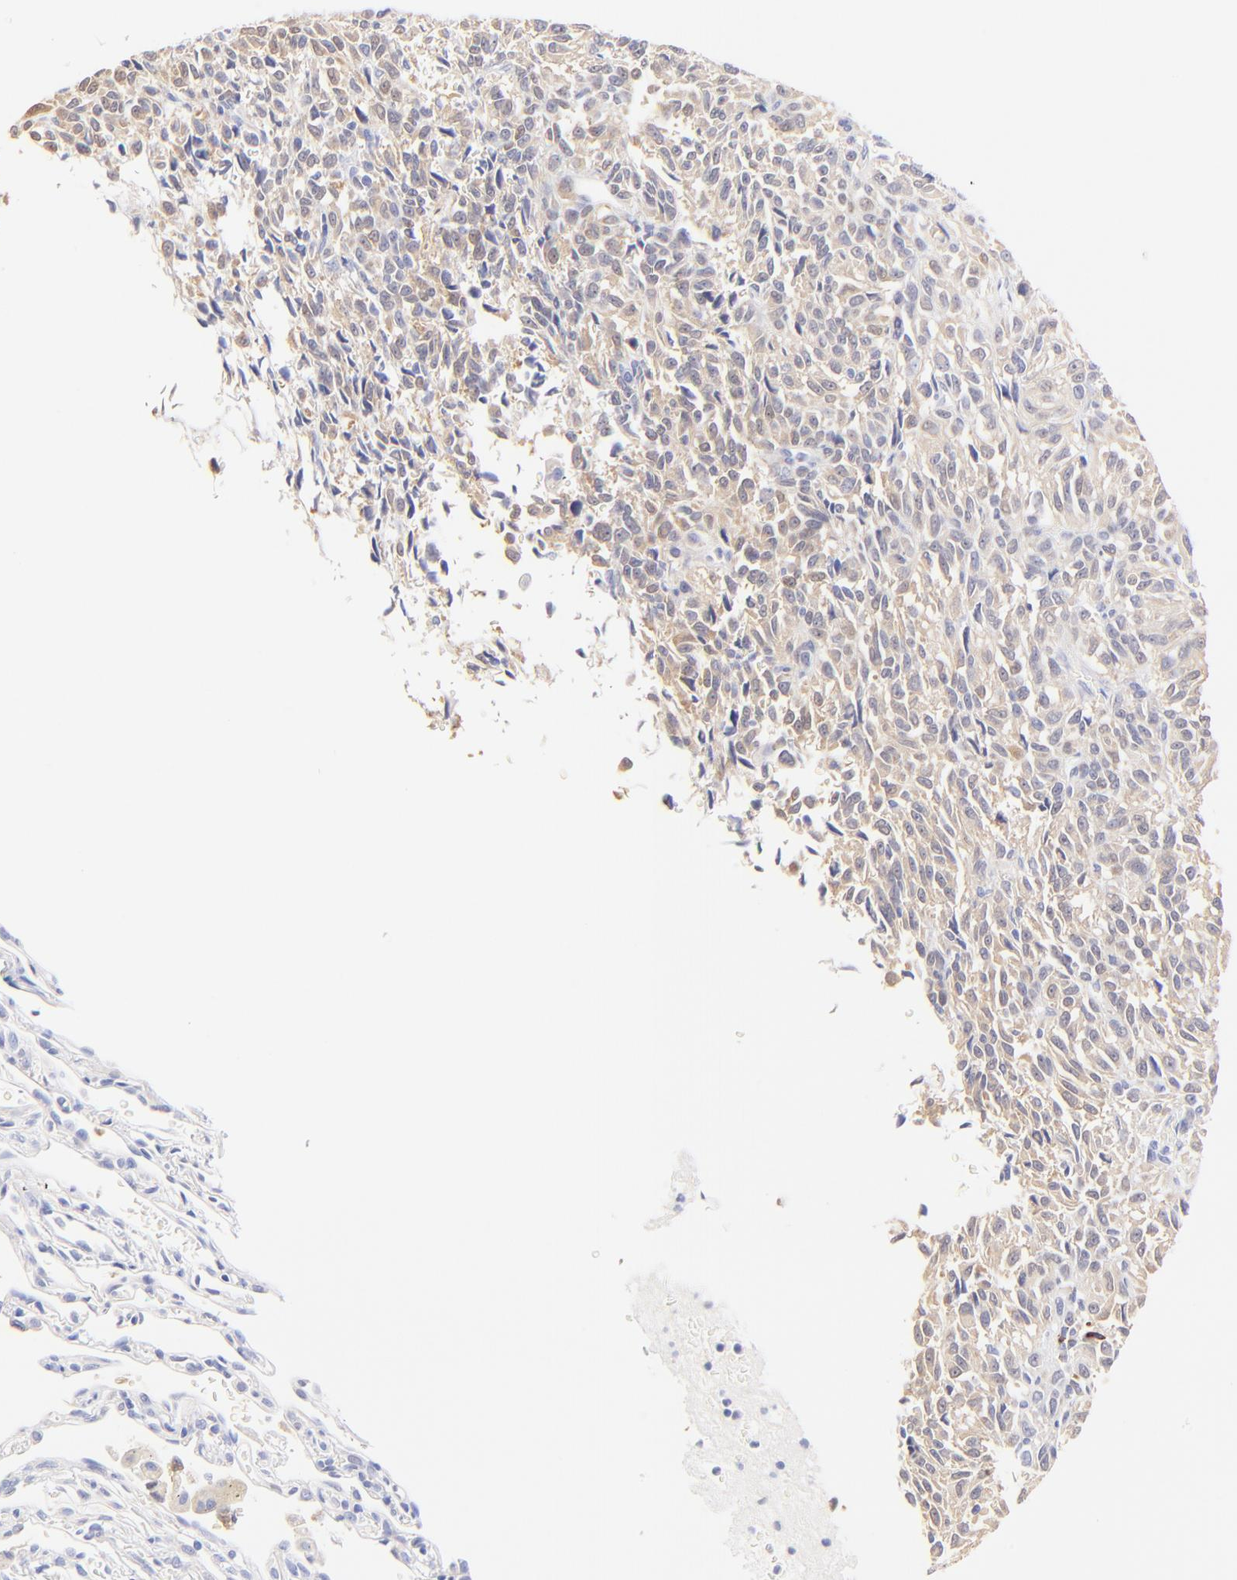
{"staining": {"intensity": "weak", "quantity": "25%-75%", "location": "cytoplasmic/membranous,nuclear"}, "tissue": "melanoma", "cell_type": "Tumor cells", "image_type": "cancer", "snomed": [{"axis": "morphology", "description": "Malignant melanoma, Metastatic site"}, {"axis": "topography", "description": "Lung"}], "caption": "The histopathology image reveals immunohistochemical staining of melanoma. There is weak cytoplasmic/membranous and nuclear expression is seen in about 25%-75% of tumor cells.", "gene": "ASB9", "patient": {"sex": "male", "age": 64}}